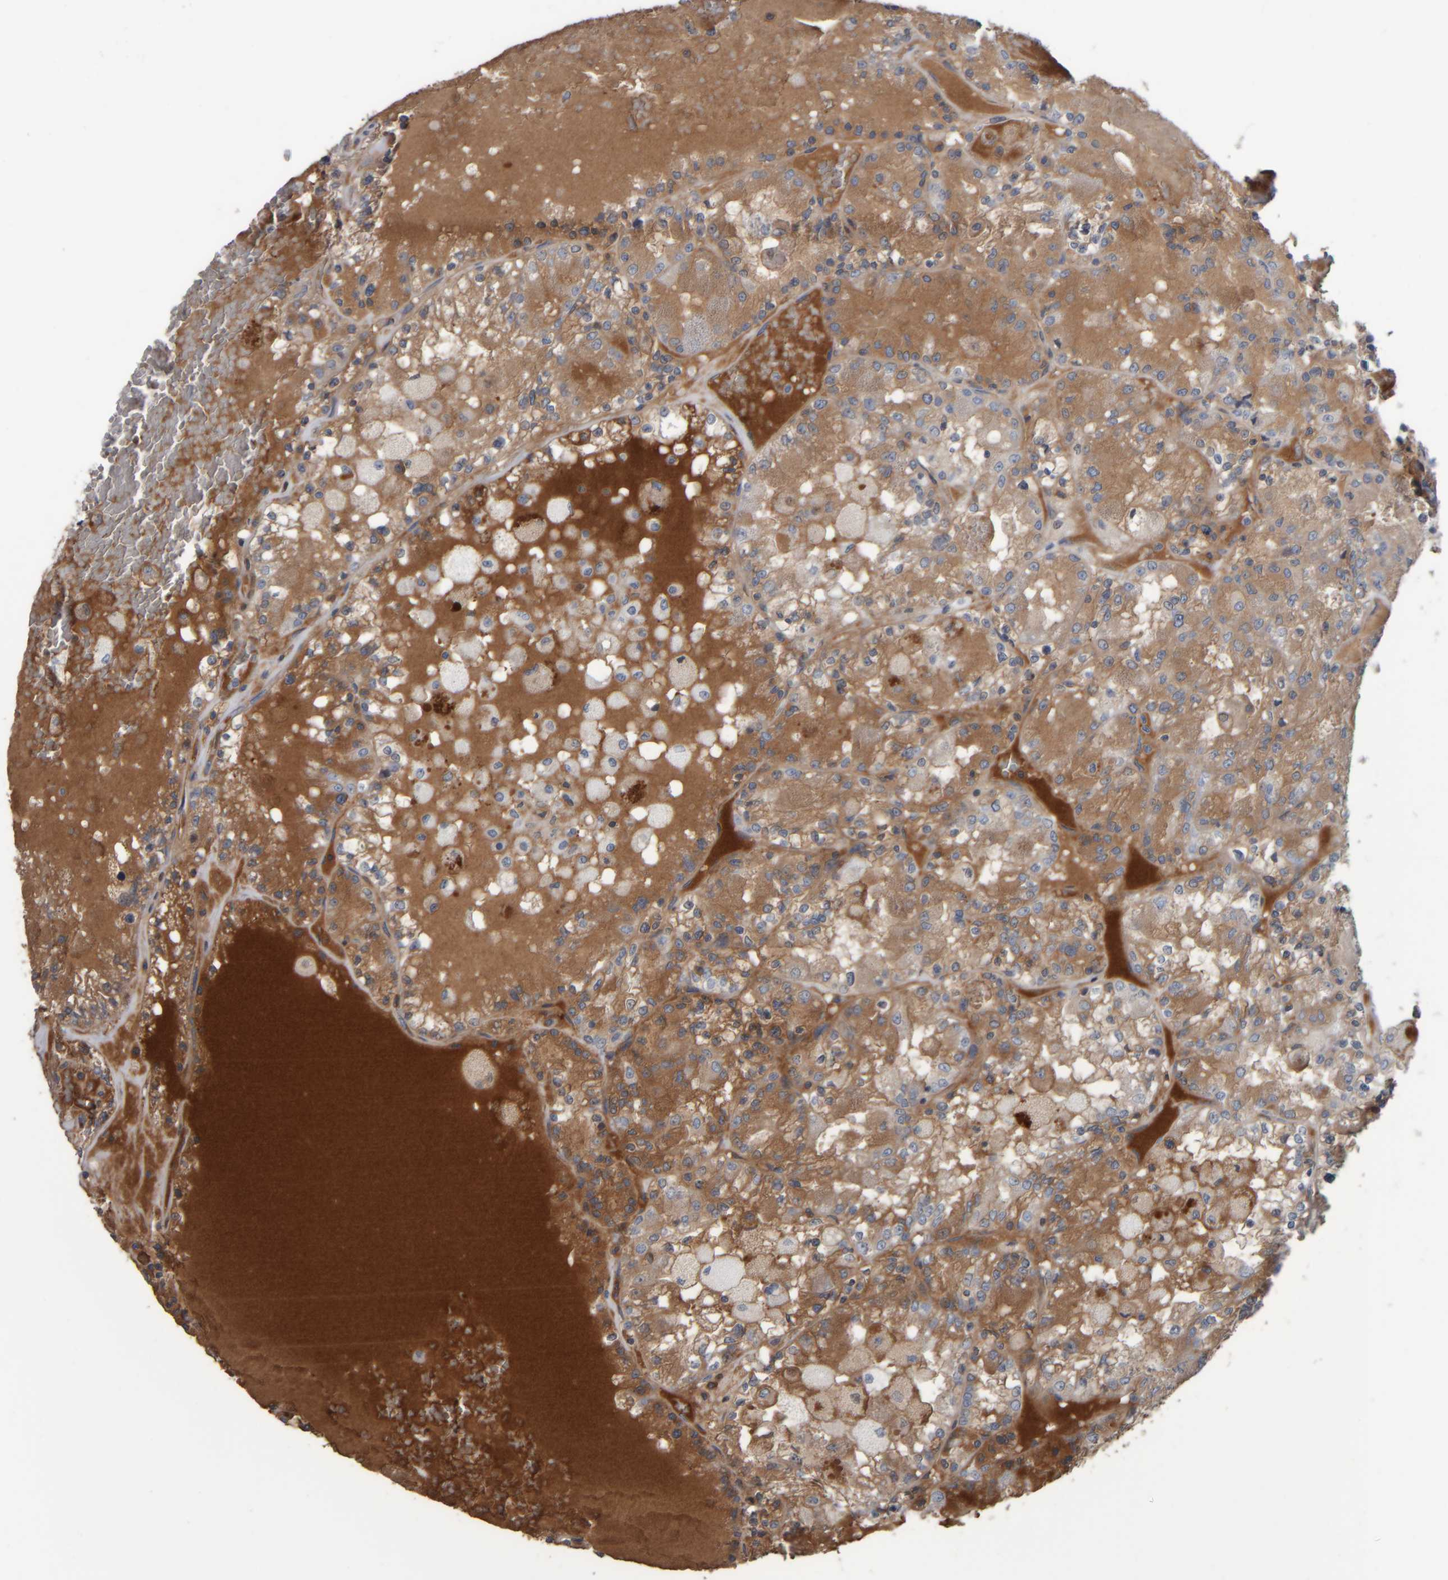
{"staining": {"intensity": "moderate", "quantity": ">75%", "location": "cytoplasmic/membranous"}, "tissue": "renal cancer", "cell_type": "Tumor cells", "image_type": "cancer", "snomed": [{"axis": "morphology", "description": "Adenocarcinoma, NOS"}, {"axis": "topography", "description": "Kidney"}], "caption": "Immunohistochemical staining of human renal adenocarcinoma reveals medium levels of moderate cytoplasmic/membranous protein positivity in about >75% of tumor cells. (IHC, brightfield microscopy, high magnification).", "gene": "CAVIN4", "patient": {"sex": "female", "age": 56}}